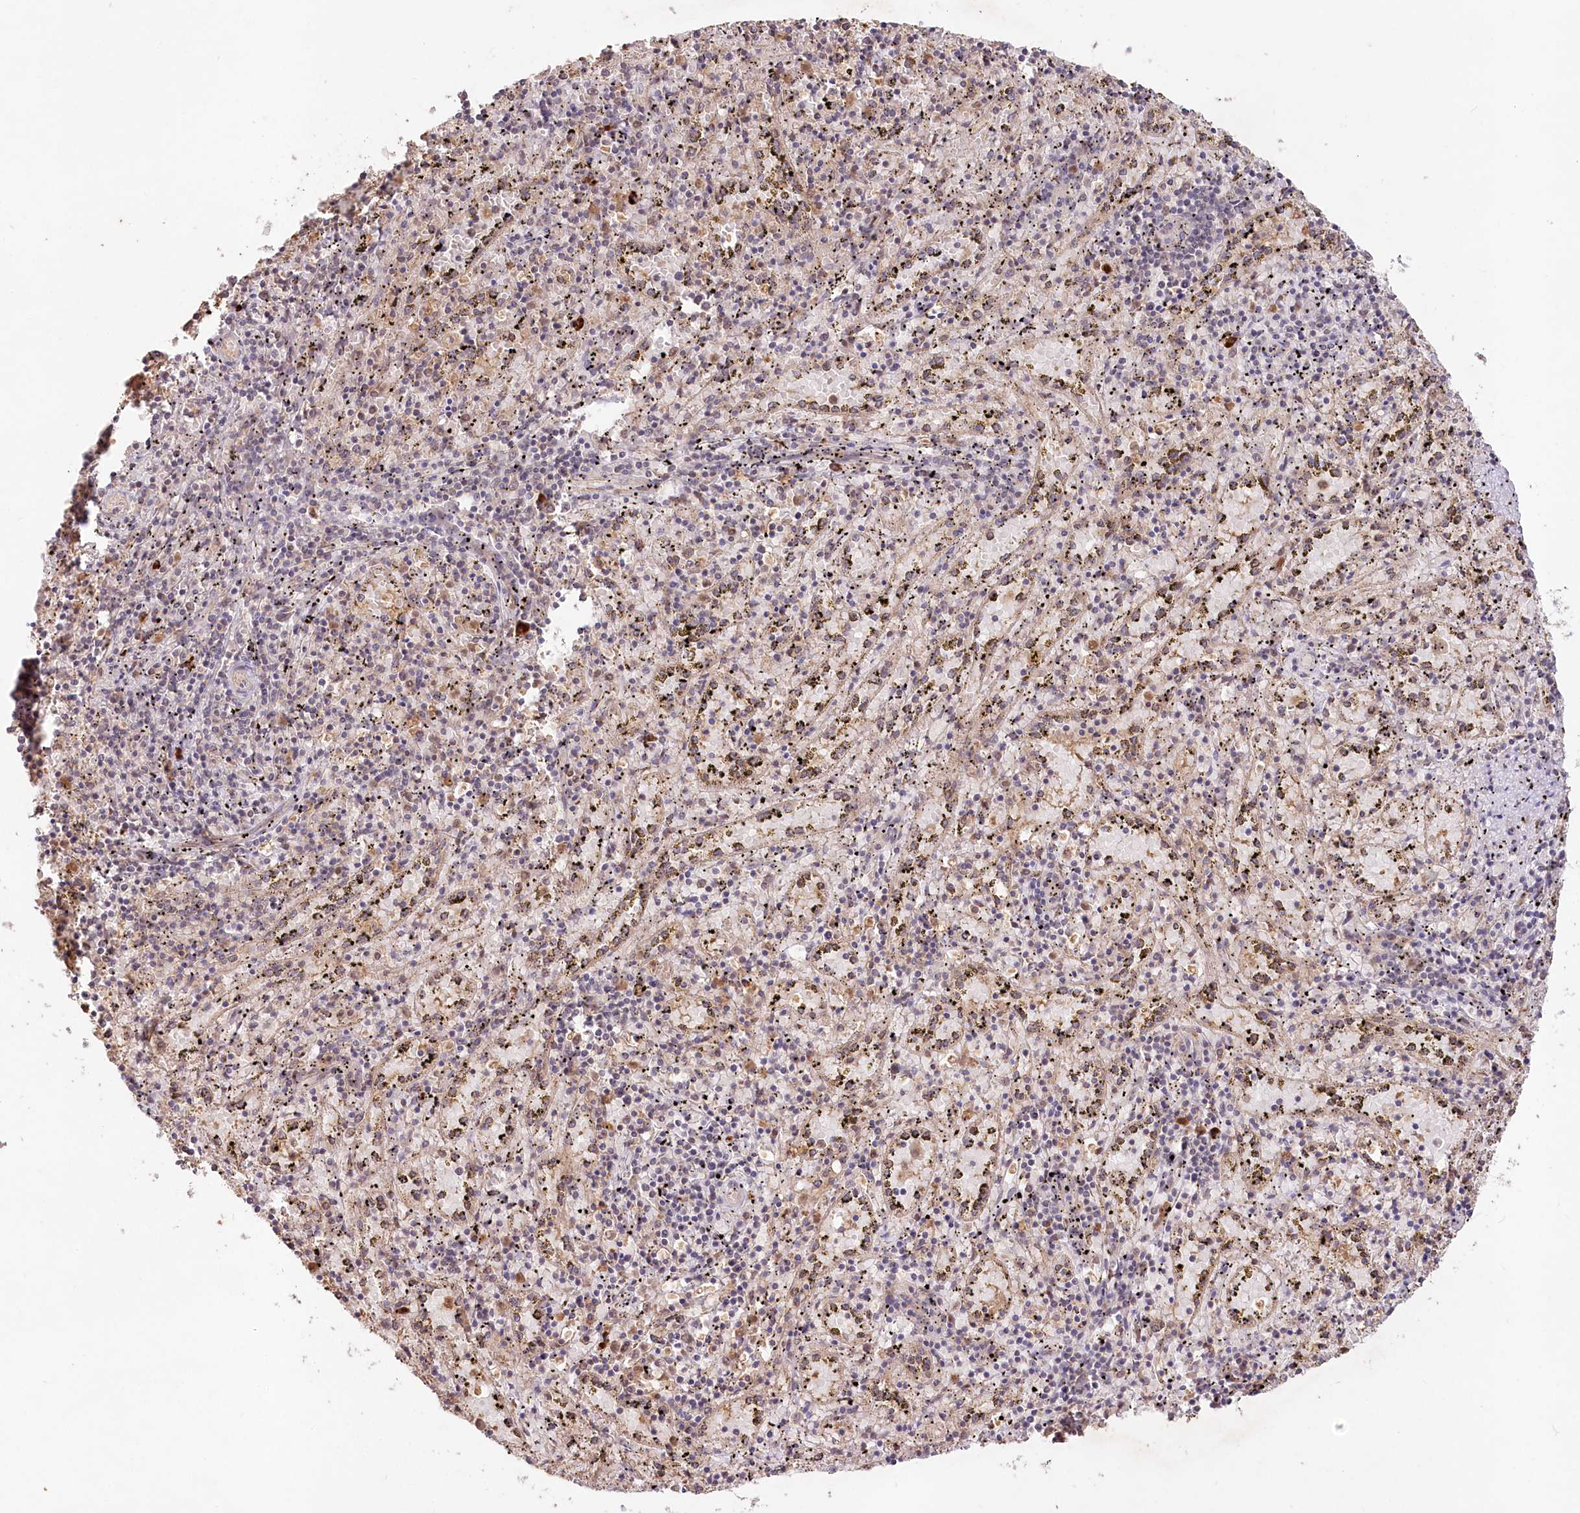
{"staining": {"intensity": "moderate", "quantity": "<25%", "location": "cytoplasmic/membranous"}, "tissue": "spleen", "cell_type": "Cells in red pulp", "image_type": "normal", "snomed": [{"axis": "morphology", "description": "Normal tissue, NOS"}, {"axis": "topography", "description": "Spleen"}], "caption": "Immunohistochemical staining of benign spleen shows moderate cytoplasmic/membranous protein staining in about <25% of cells in red pulp.", "gene": "IRAK1BP1", "patient": {"sex": "male", "age": 11}}